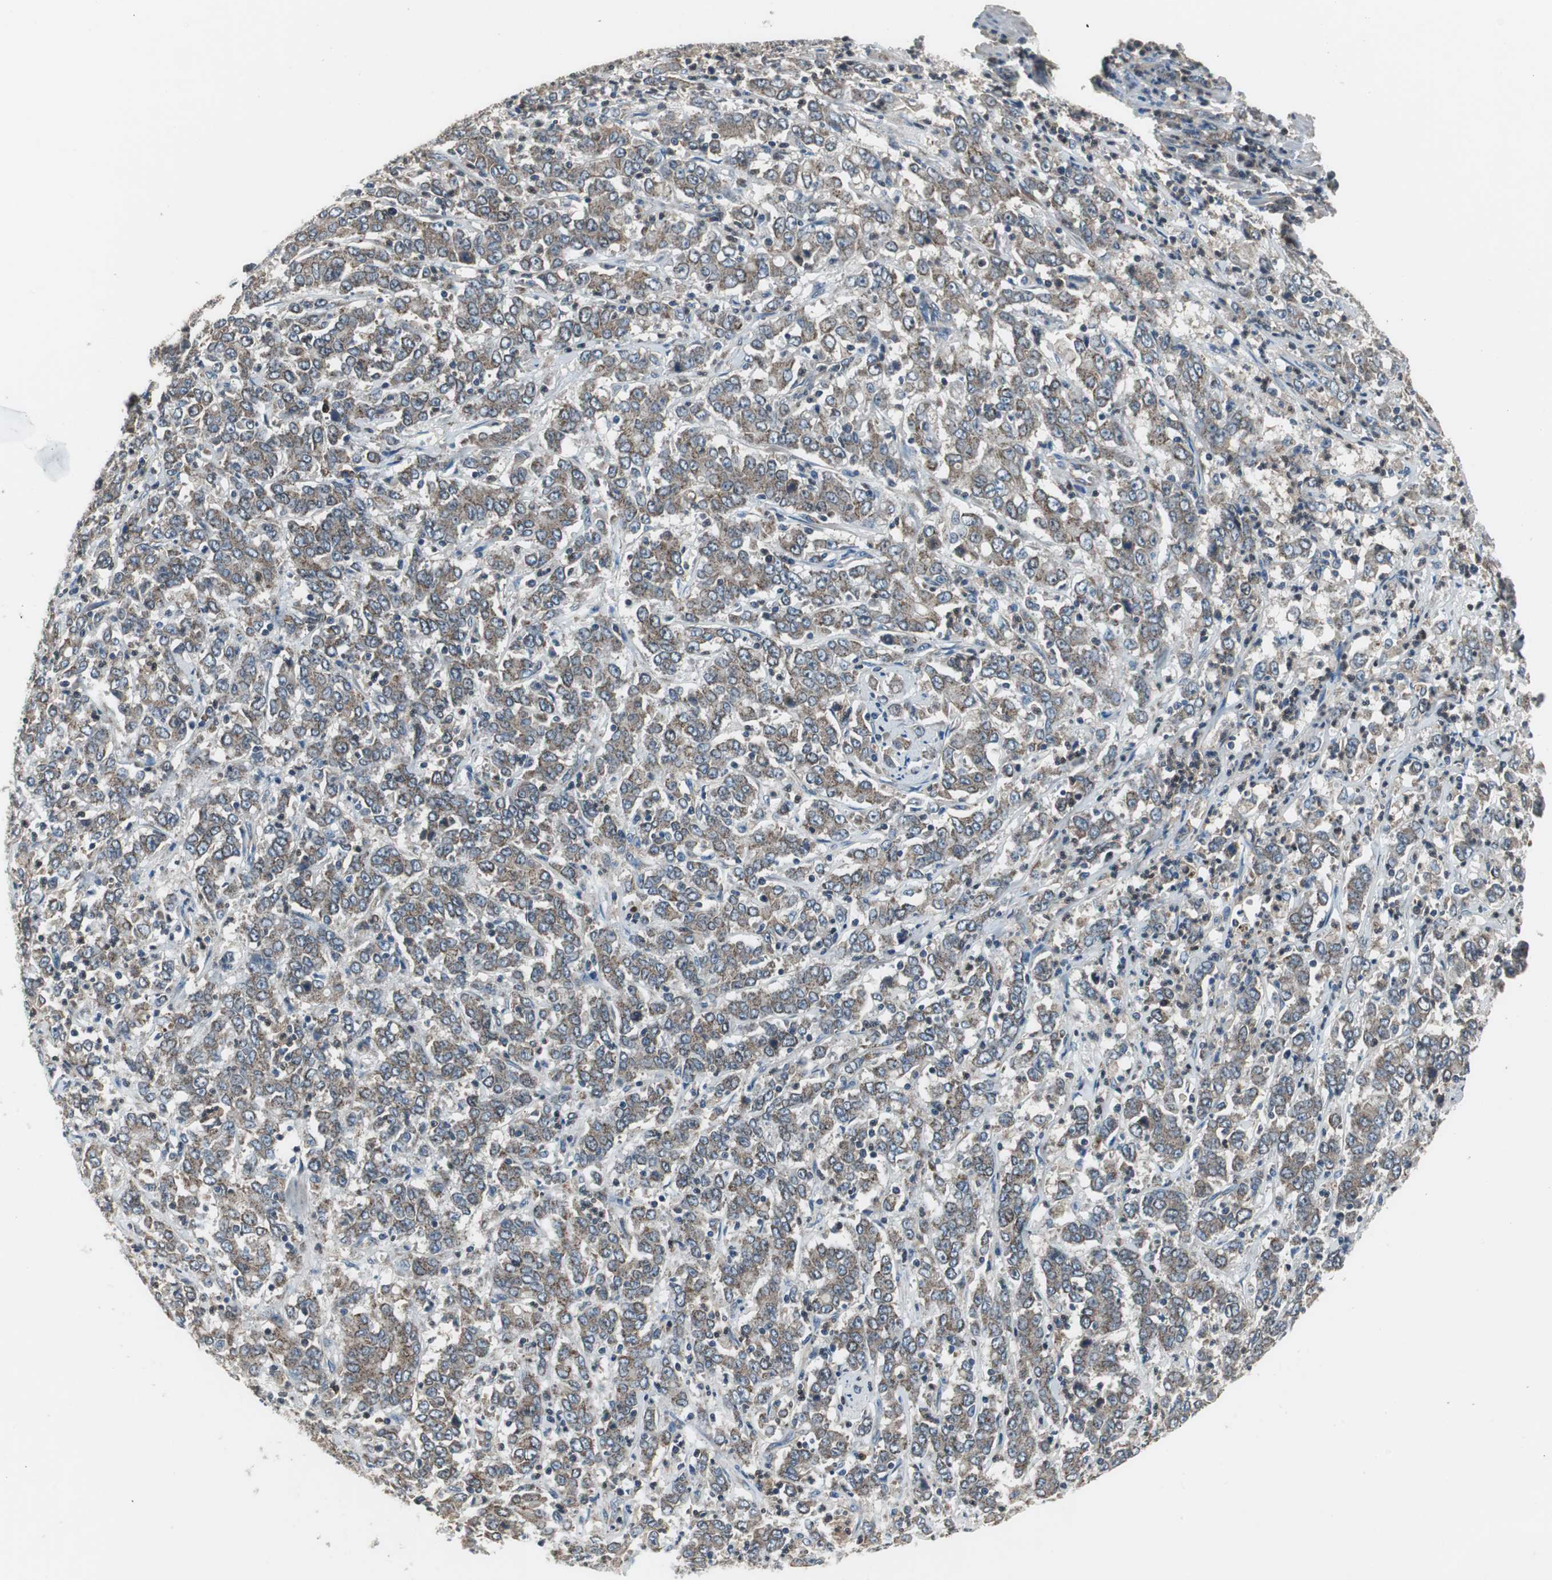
{"staining": {"intensity": "moderate", "quantity": ">75%", "location": "cytoplasmic/membranous"}, "tissue": "stomach cancer", "cell_type": "Tumor cells", "image_type": "cancer", "snomed": [{"axis": "morphology", "description": "Adenocarcinoma, NOS"}, {"axis": "topography", "description": "Stomach, lower"}], "caption": "Stomach adenocarcinoma stained with immunohistochemistry (IHC) reveals moderate cytoplasmic/membranous staining in about >75% of tumor cells. Ihc stains the protein of interest in brown and the nuclei are stained blue.", "gene": "PI4KB", "patient": {"sex": "female", "age": 71}}